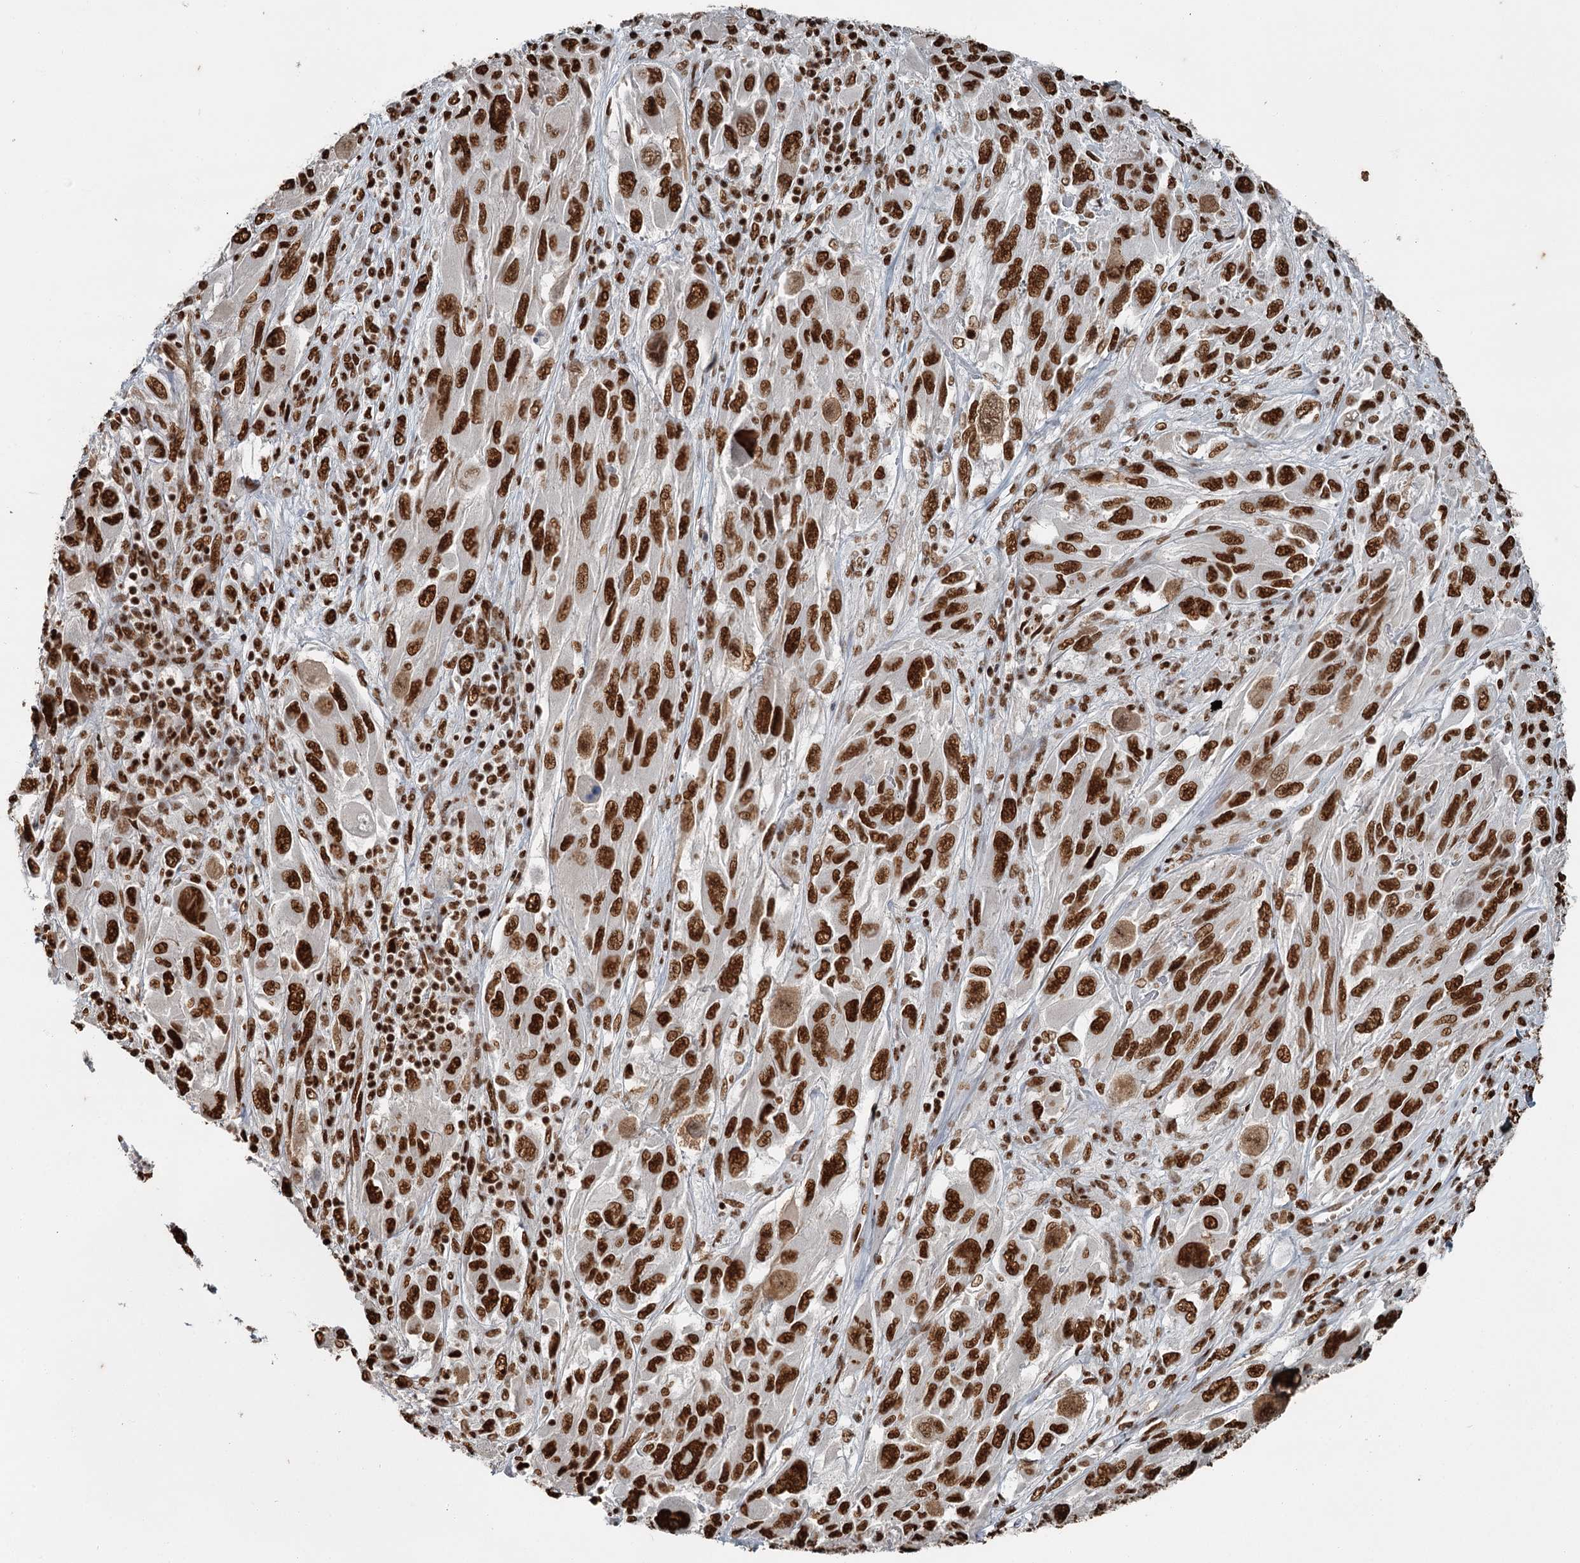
{"staining": {"intensity": "strong", "quantity": ">75%", "location": "nuclear"}, "tissue": "melanoma", "cell_type": "Tumor cells", "image_type": "cancer", "snomed": [{"axis": "morphology", "description": "Malignant melanoma, NOS"}, {"axis": "topography", "description": "Skin"}], "caption": "High-magnification brightfield microscopy of malignant melanoma stained with DAB (brown) and counterstained with hematoxylin (blue). tumor cells exhibit strong nuclear staining is identified in about>75% of cells. (IHC, brightfield microscopy, high magnification).", "gene": "RBBP7", "patient": {"sex": "female", "age": 91}}